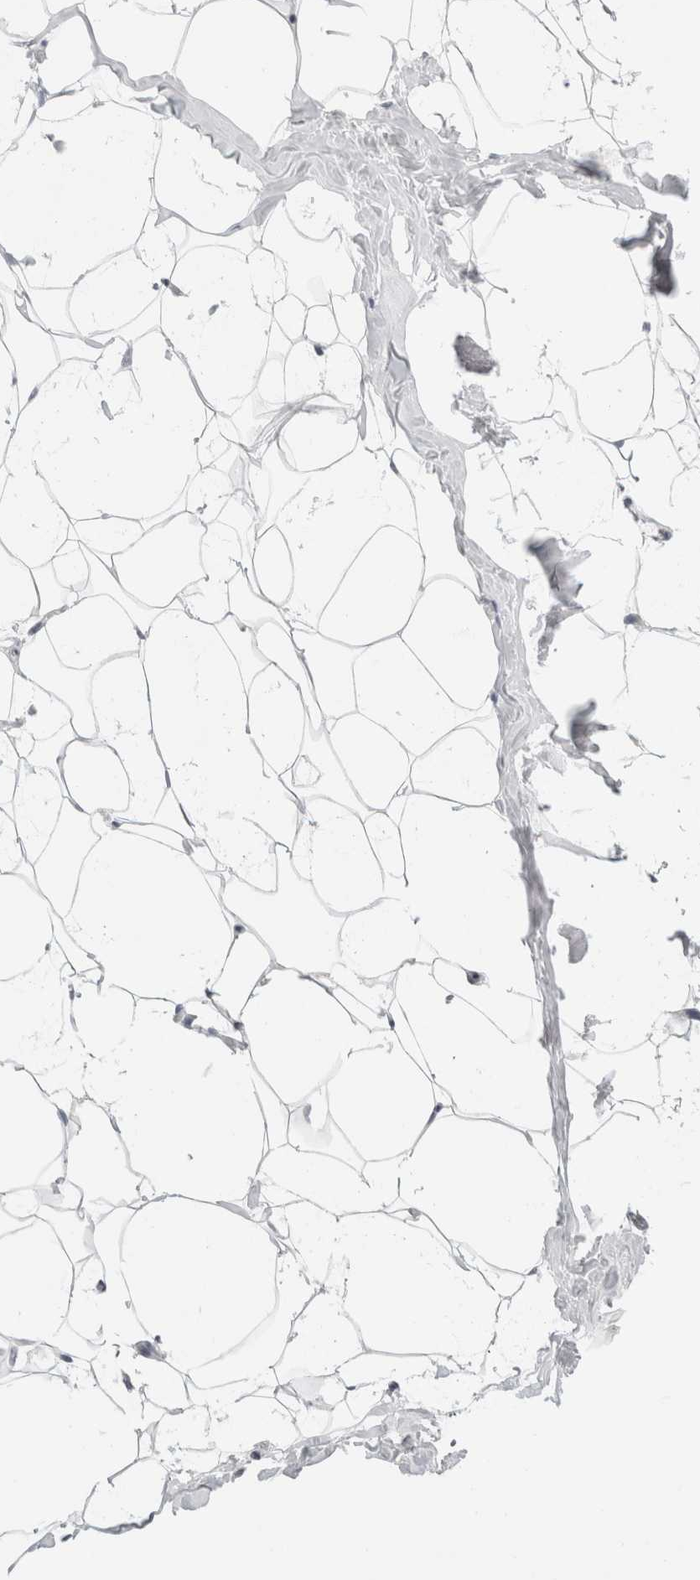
{"staining": {"intensity": "negative", "quantity": "none", "location": "none"}, "tissue": "adipose tissue", "cell_type": "Adipocytes", "image_type": "normal", "snomed": [{"axis": "morphology", "description": "Normal tissue, NOS"}, {"axis": "morphology", "description": "Fibrosis, NOS"}, {"axis": "topography", "description": "Breast"}, {"axis": "topography", "description": "Adipose tissue"}], "caption": "Immunohistochemical staining of unremarkable adipose tissue exhibits no significant expression in adipocytes.", "gene": "FBLIM1", "patient": {"sex": "female", "age": 39}}